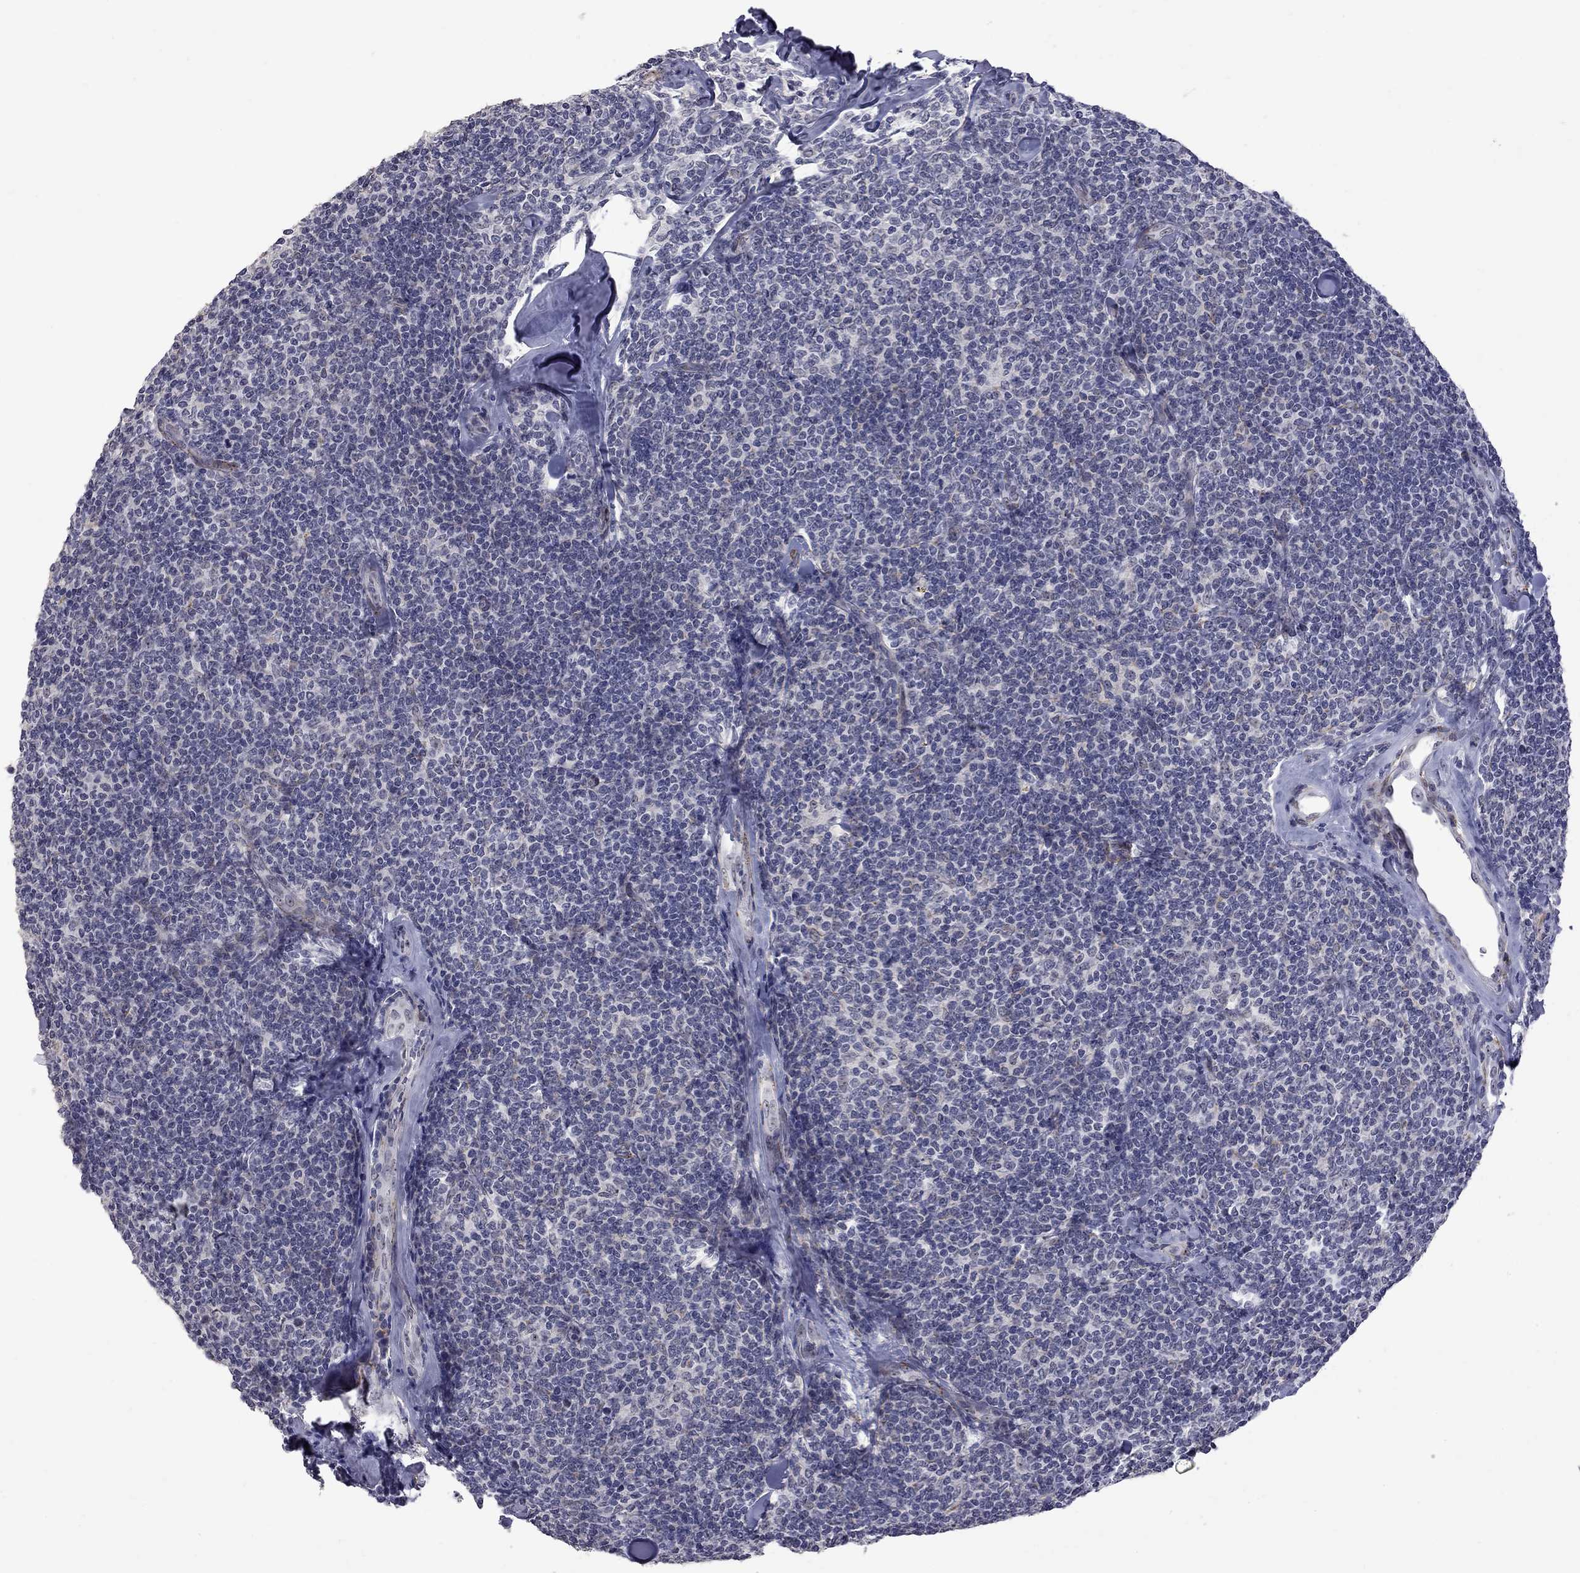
{"staining": {"intensity": "negative", "quantity": "none", "location": "none"}, "tissue": "lymphoma", "cell_type": "Tumor cells", "image_type": "cancer", "snomed": [{"axis": "morphology", "description": "Malignant lymphoma, non-Hodgkin's type, Low grade"}, {"axis": "topography", "description": "Lymph node"}], "caption": "Tumor cells are negative for protein expression in human lymphoma.", "gene": "GSG1L", "patient": {"sex": "female", "age": 56}}